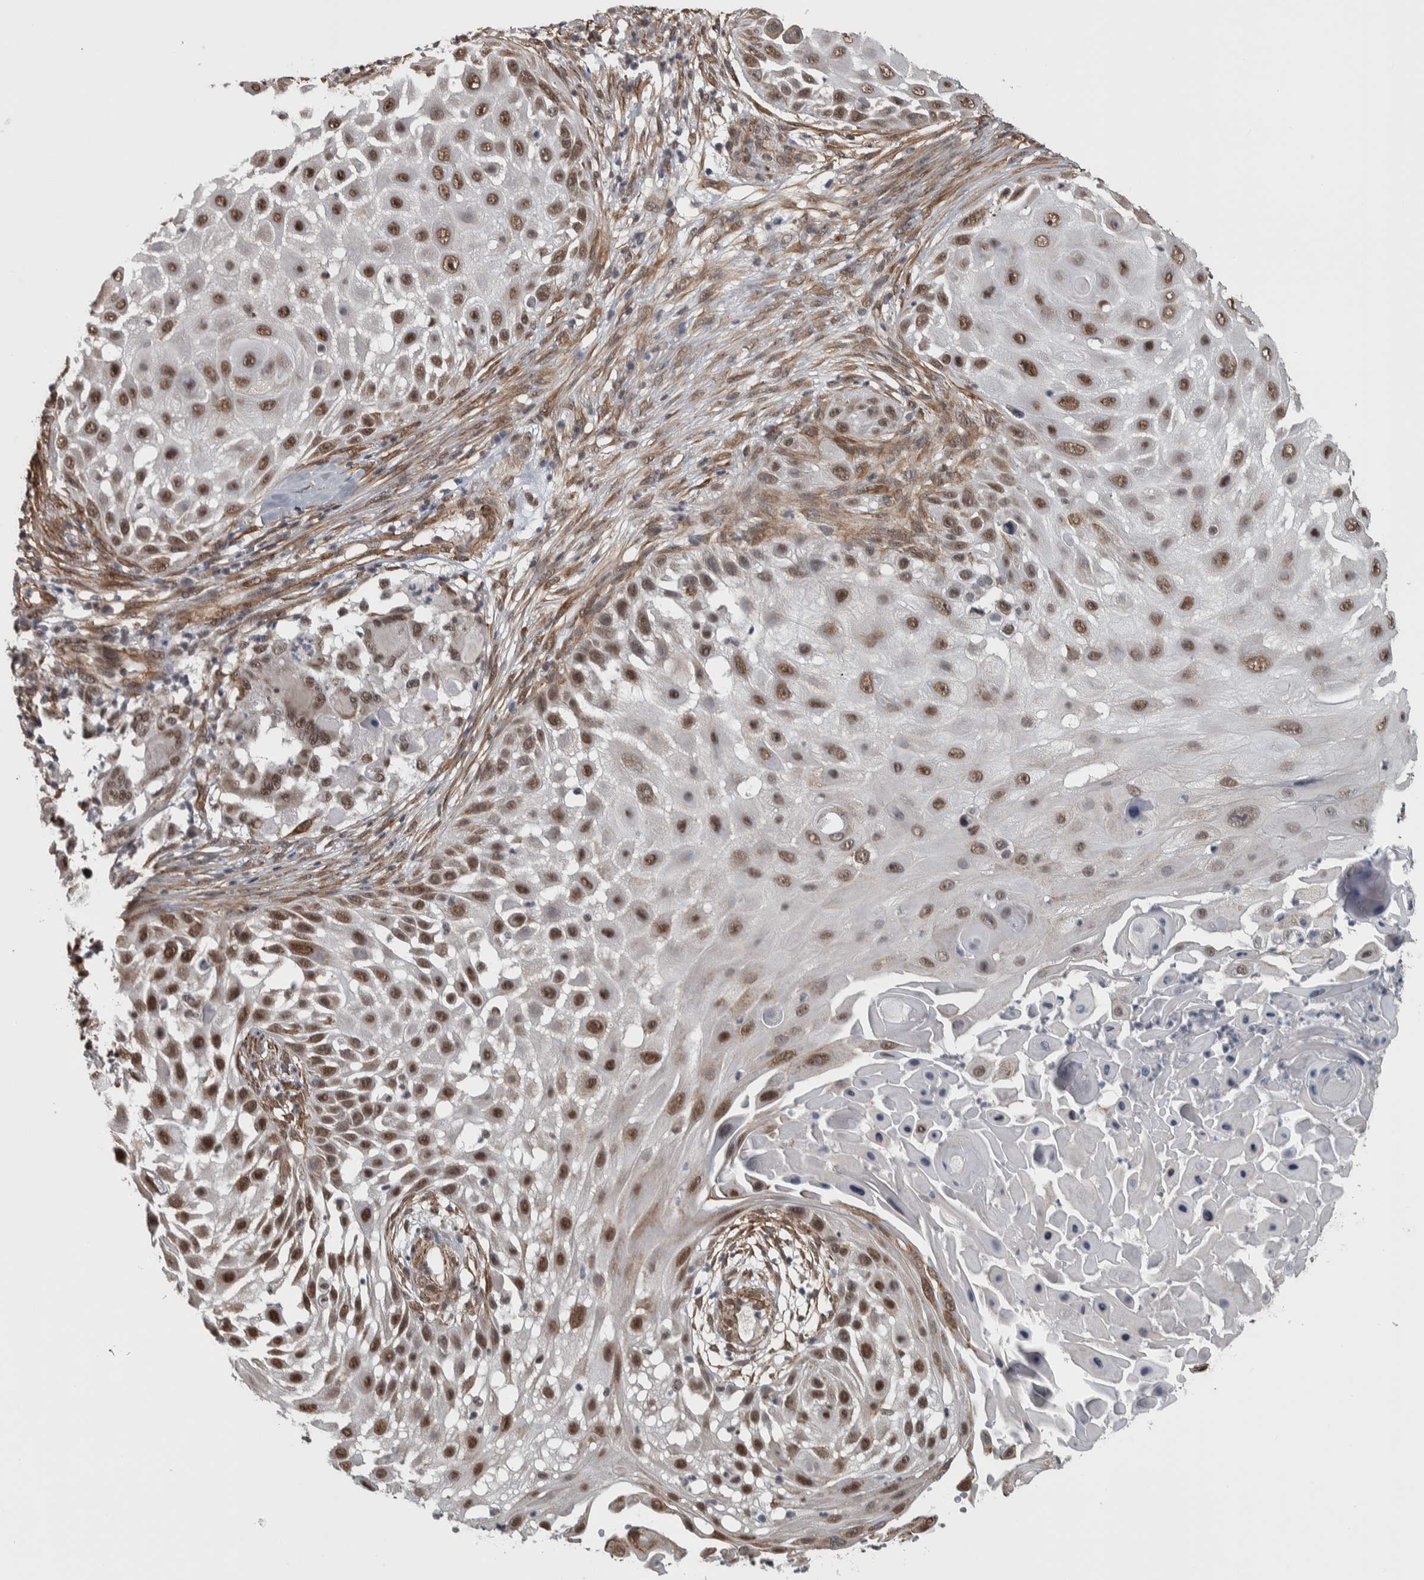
{"staining": {"intensity": "strong", "quantity": ">75%", "location": "nuclear"}, "tissue": "skin cancer", "cell_type": "Tumor cells", "image_type": "cancer", "snomed": [{"axis": "morphology", "description": "Squamous cell carcinoma, NOS"}, {"axis": "topography", "description": "Skin"}], "caption": "Strong nuclear staining is identified in approximately >75% of tumor cells in skin cancer.", "gene": "DDX42", "patient": {"sex": "female", "age": 44}}